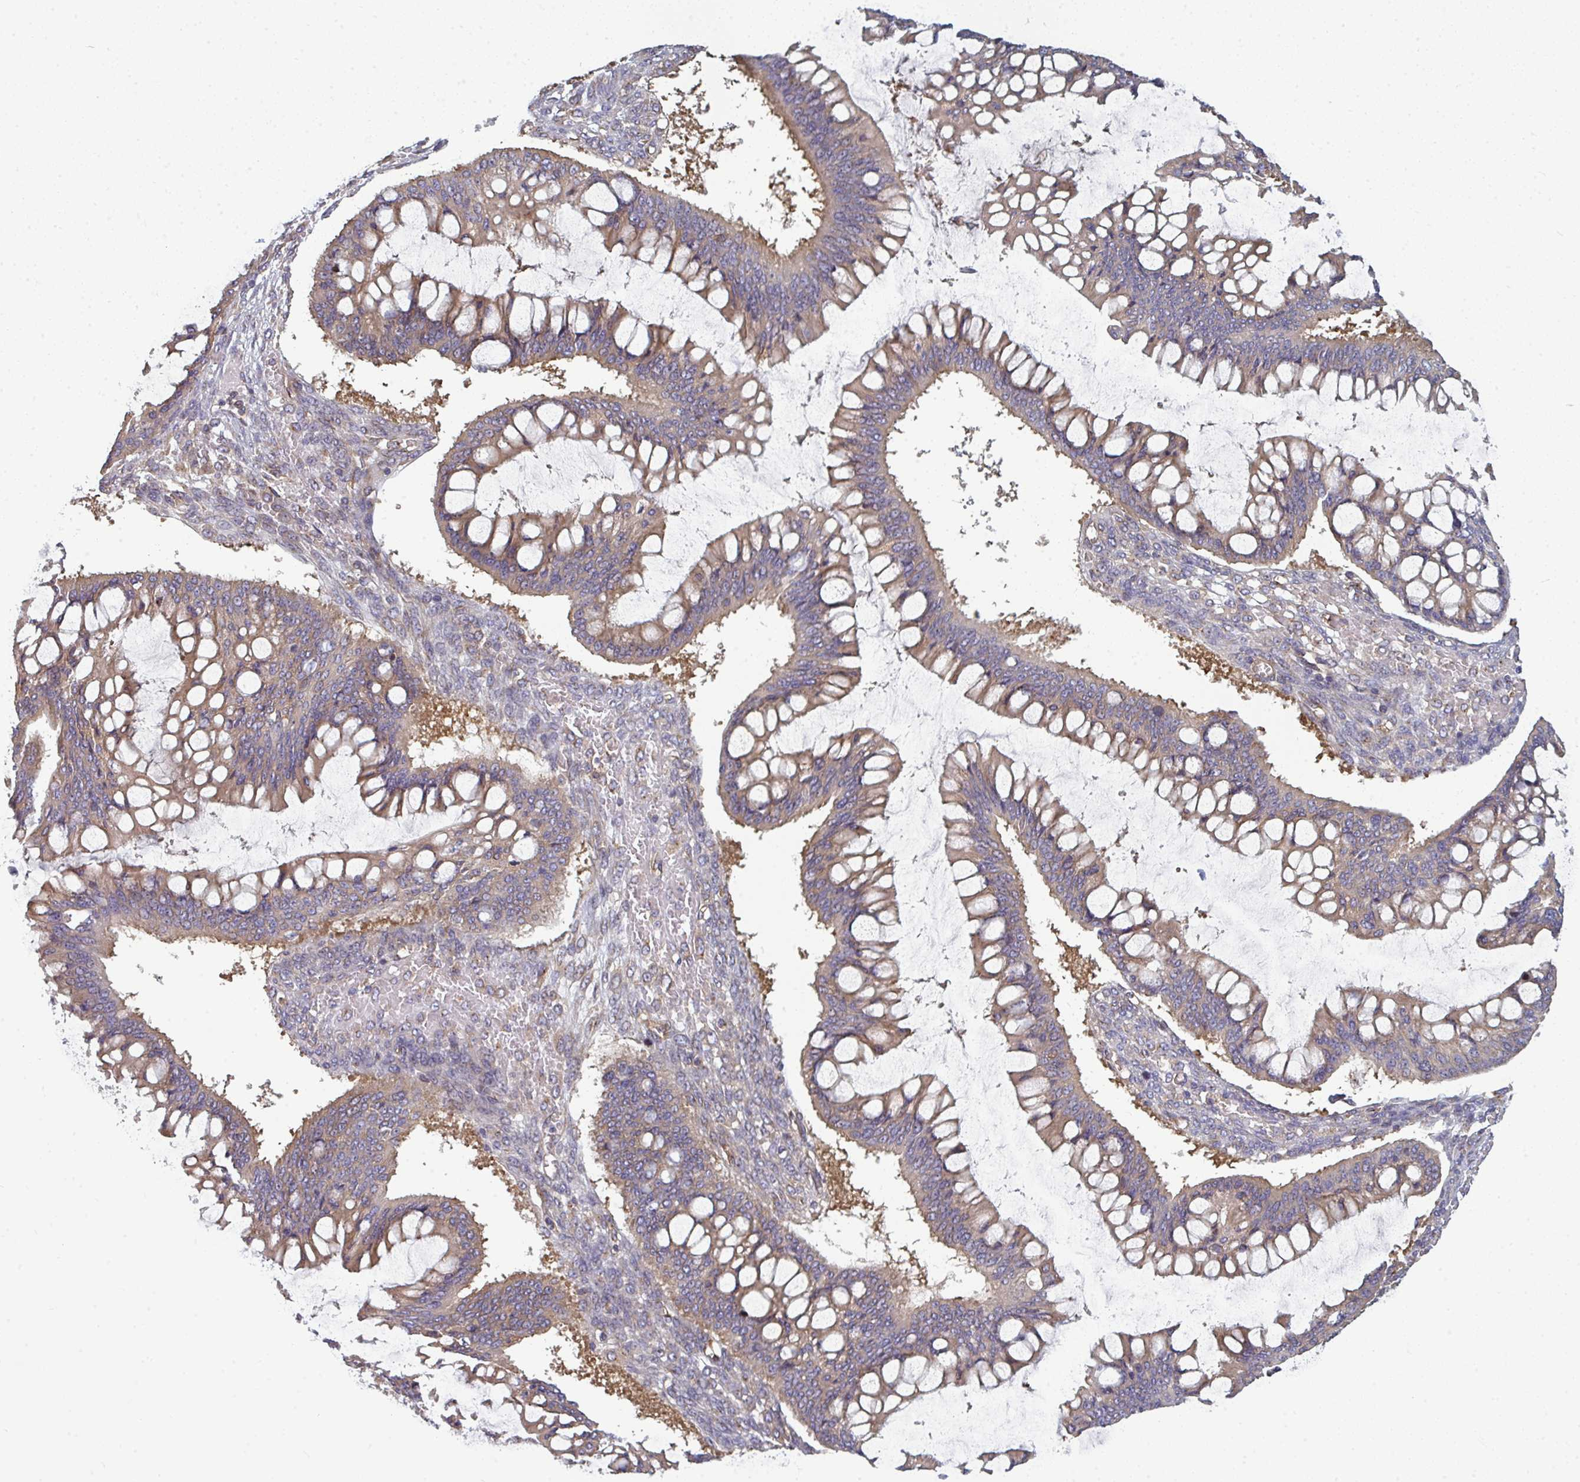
{"staining": {"intensity": "weak", "quantity": "25%-75%", "location": "cytoplasmic/membranous"}, "tissue": "ovarian cancer", "cell_type": "Tumor cells", "image_type": "cancer", "snomed": [{"axis": "morphology", "description": "Cystadenocarcinoma, mucinous, NOS"}, {"axis": "topography", "description": "Ovary"}], "caption": "Ovarian mucinous cystadenocarcinoma was stained to show a protein in brown. There is low levels of weak cytoplasmic/membranous staining in approximately 25%-75% of tumor cells.", "gene": "DYNC1I2", "patient": {"sex": "female", "age": 73}}